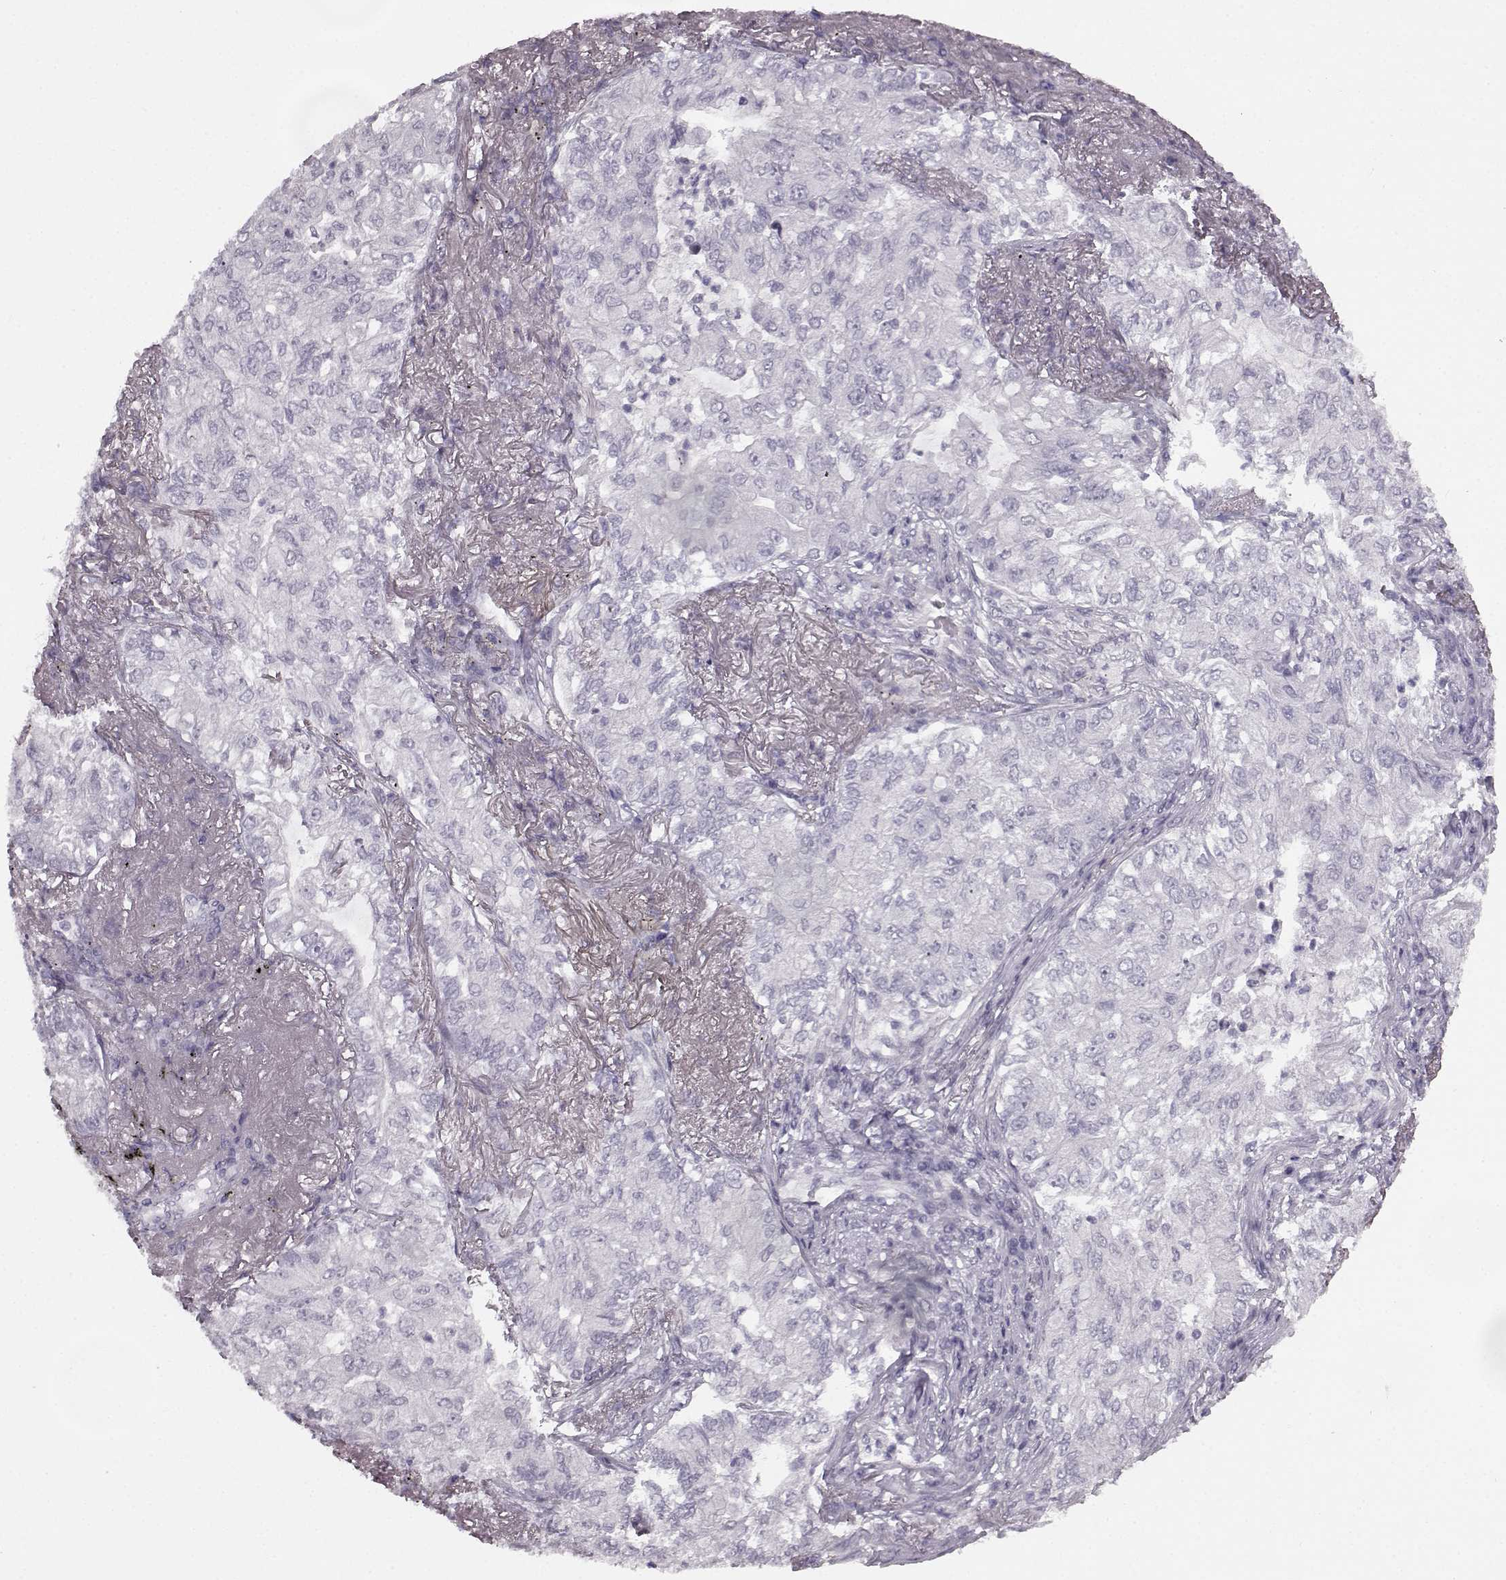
{"staining": {"intensity": "negative", "quantity": "none", "location": "none"}, "tissue": "lung cancer", "cell_type": "Tumor cells", "image_type": "cancer", "snomed": [{"axis": "morphology", "description": "Adenocarcinoma, NOS"}, {"axis": "topography", "description": "Lung"}], "caption": "Tumor cells show no significant protein positivity in lung adenocarcinoma.", "gene": "SEMG2", "patient": {"sex": "female", "age": 73}}